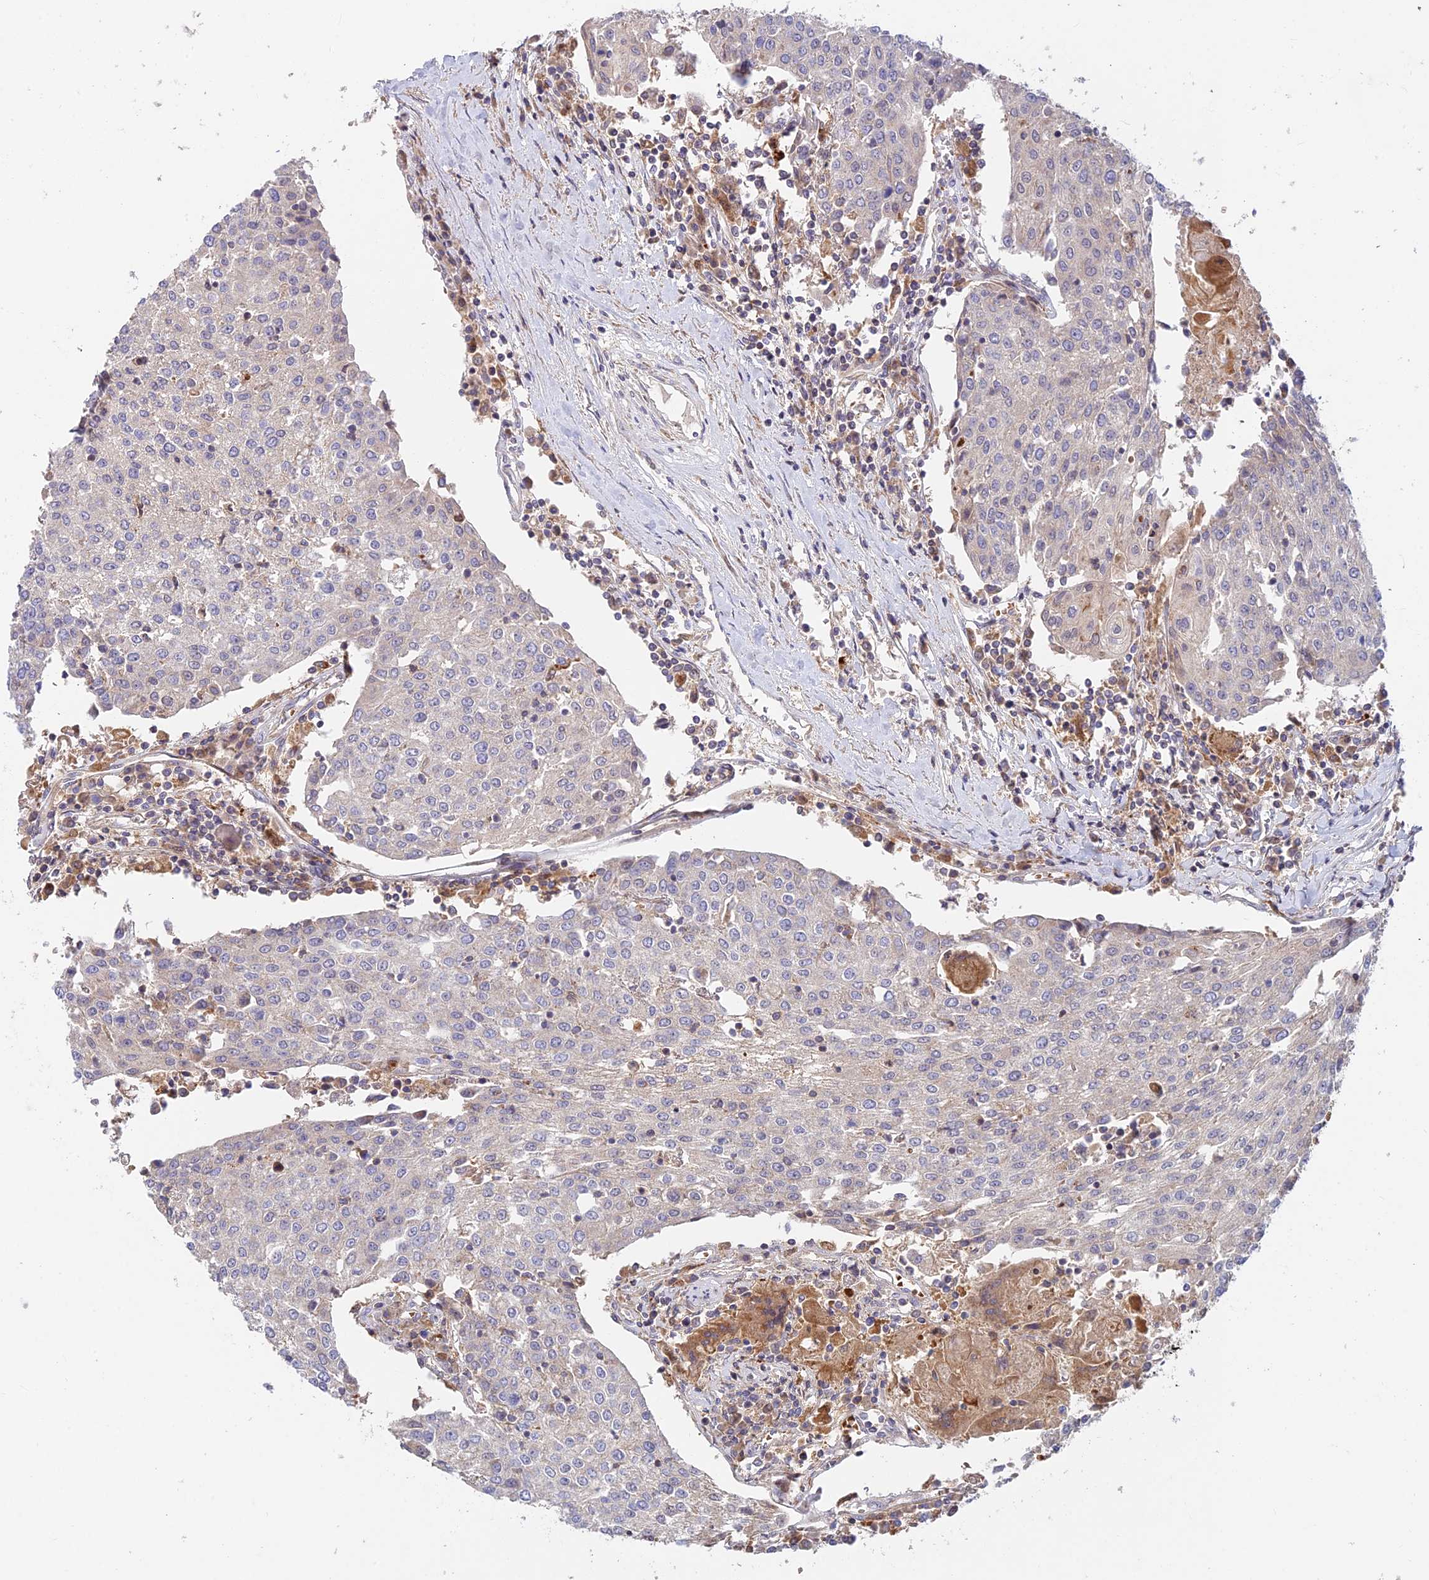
{"staining": {"intensity": "negative", "quantity": "none", "location": "none"}, "tissue": "urothelial cancer", "cell_type": "Tumor cells", "image_type": "cancer", "snomed": [{"axis": "morphology", "description": "Urothelial carcinoma, High grade"}, {"axis": "topography", "description": "Urinary bladder"}], "caption": "DAB (3,3'-diaminobenzidine) immunohistochemical staining of human urothelial cancer displays no significant staining in tumor cells. (Brightfield microscopy of DAB immunohistochemistry (IHC) at high magnification).", "gene": "FUOM", "patient": {"sex": "female", "age": 85}}